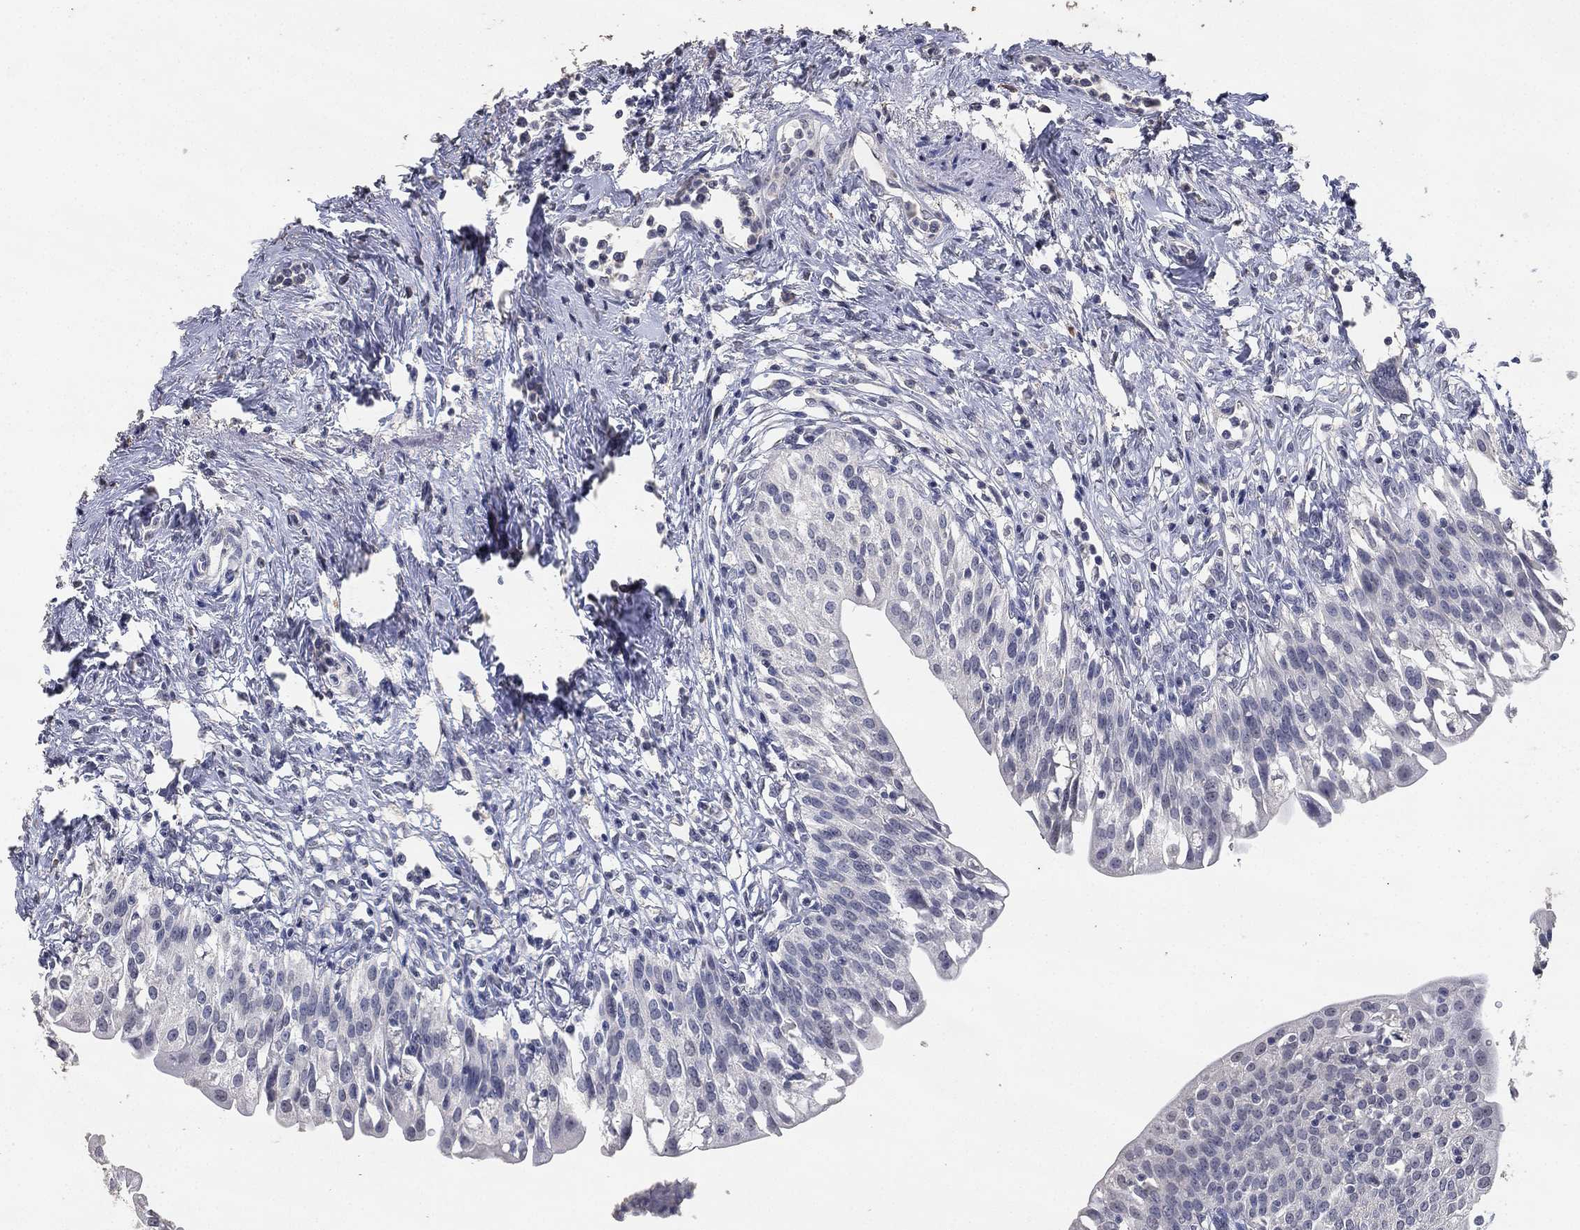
{"staining": {"intensity": "negative", "quantity": "none", "location": "none"}, "tissue": "urinary bladder", "cell_type": "Urothelial cells", "image_type": "normal", "snomed": [{"axis": "morphology", "description": "Normal tissue, NOS"}, {"axis": "topography", "description": "Urinary bladder"}], "caption": "Immunohistochemical staining of benign human urinary bladder displays no significant expression in urothelial cells. Nuclei are stained in blue.", "gene": "DSG1", "patient": {"sex": "male", "age": 76}}